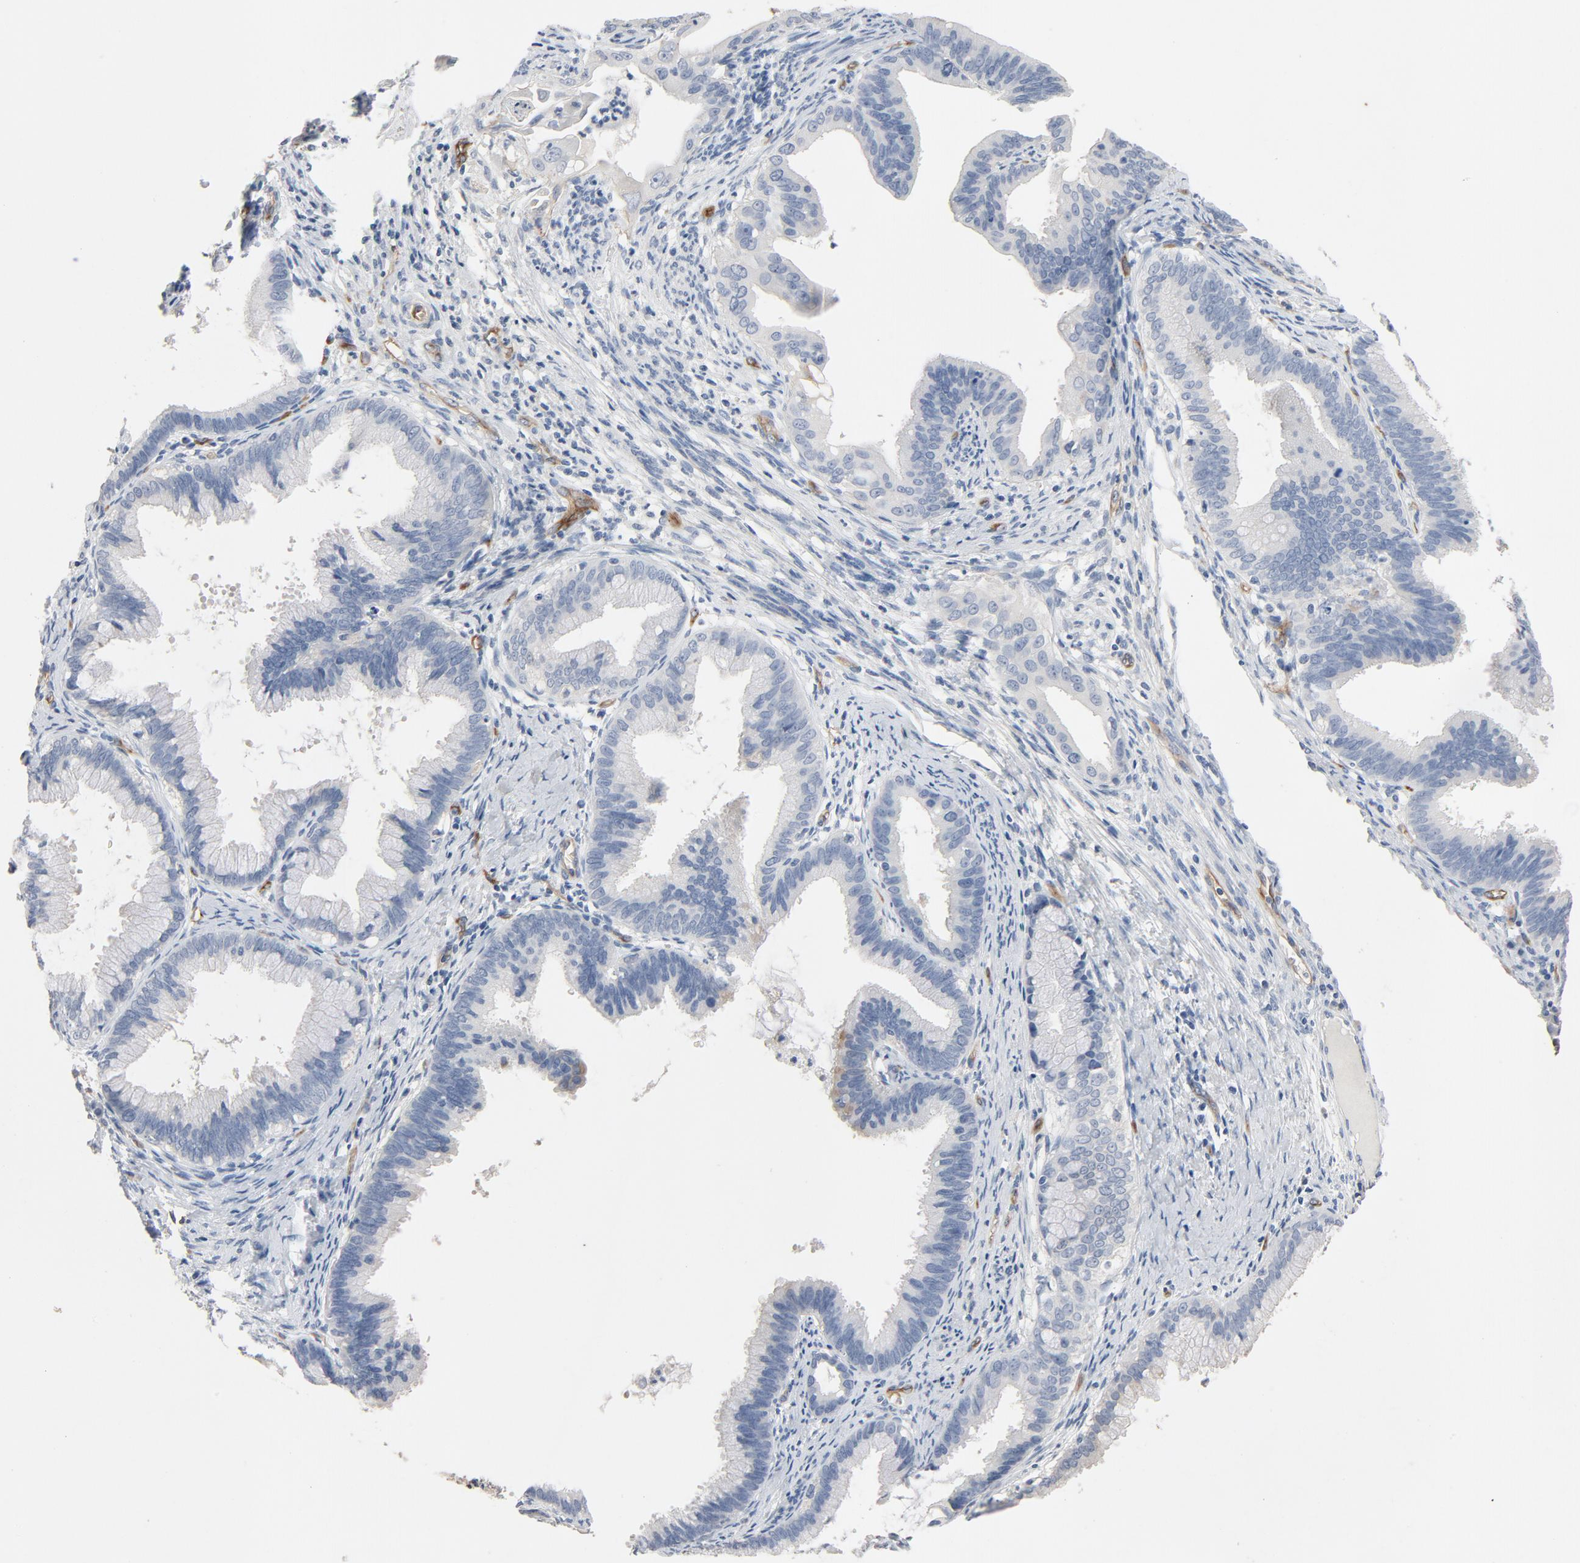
{"staining": {"intensity": "negative", "quantity": "none", "location": "none"}, "tissue": "cervical cancer", "cell_type": "Tumor cells", "image_type": "cancer", "snomed": [{"axis": "morphology", "description": "Adenocarcinoma, NOS"}, {"axis": "topography", "description": "Cervix"}], "caption": "Immunohistochemistry photomicrograph of neoplastic tissue: cervical cancer stained with DAB reveals no significant protein staining in tumor cells.", "gene": "KDR", "patient": {"sex": "female", "age": 47}}